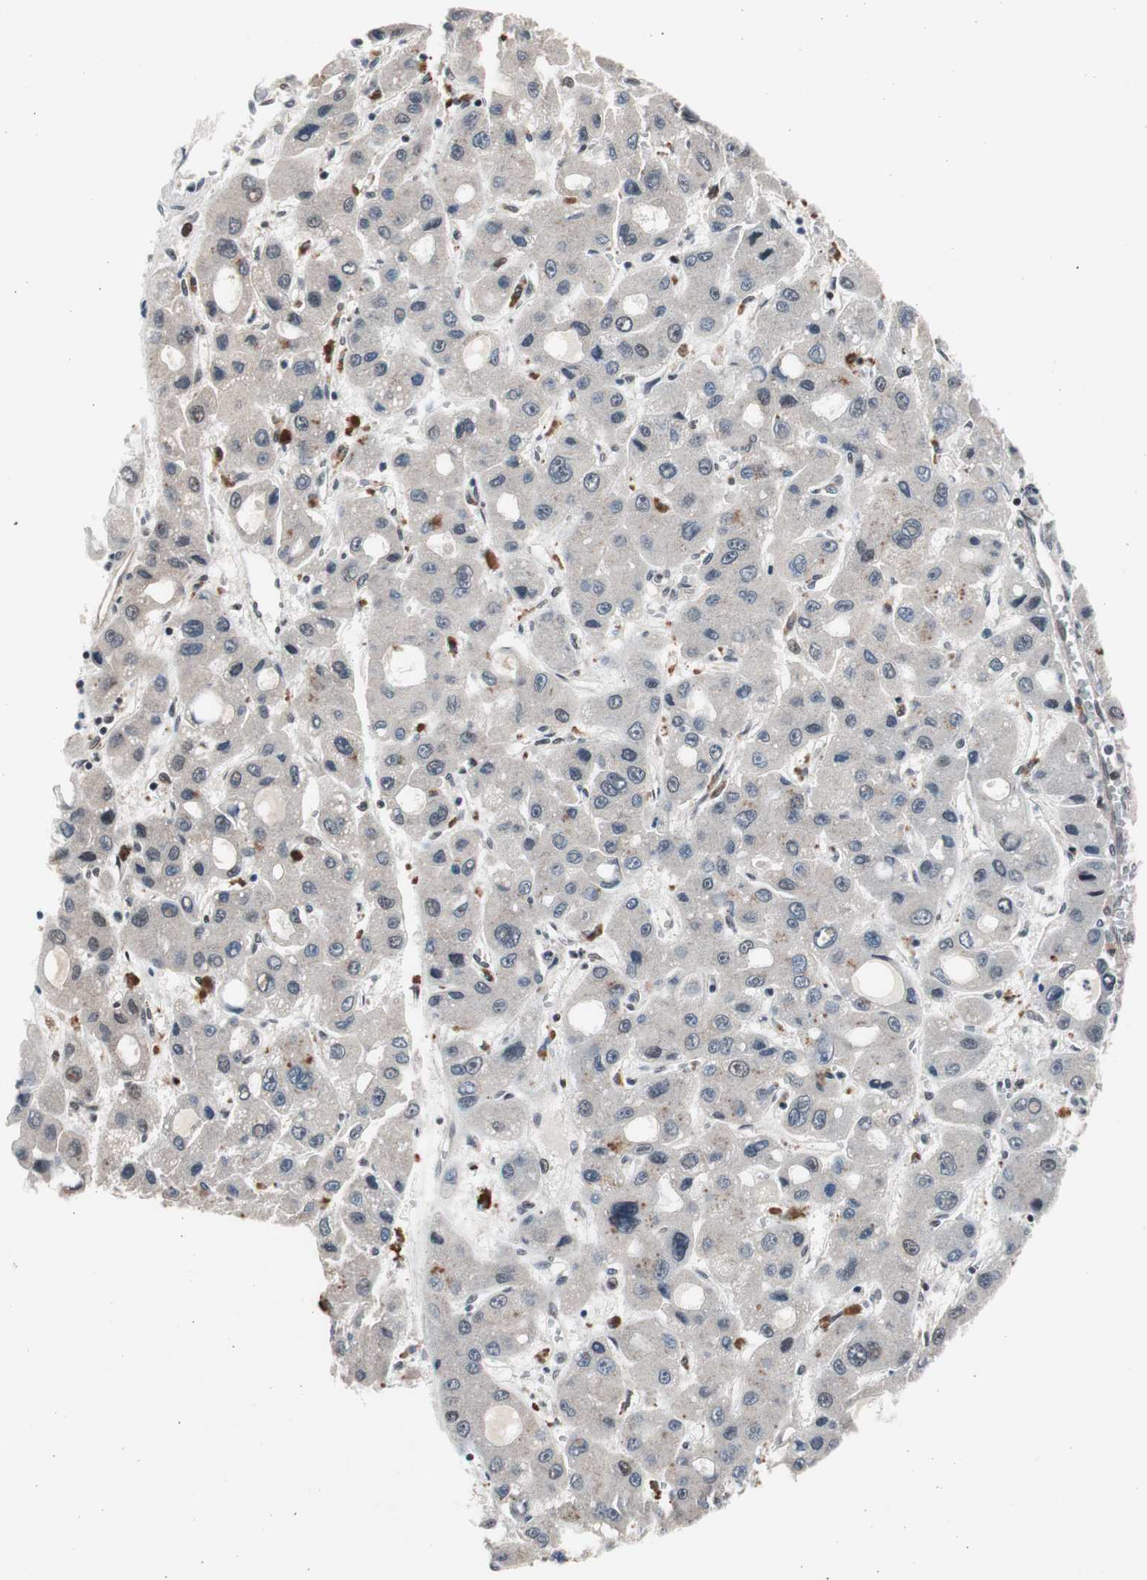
{"staining": {"intensity": "negative", "quantity": "none", "location": "none"}, "tissue": "liver cancer", "cell_type": "Tumor cells", "image_type": "cancer", "snomed": [{"axis": "morphology", "description": "Carcinoma, Hepatocellular, NOS"}, {"axis": "topography", "description": "Liver"}], "caption": "Micrograph shows no significant protein staining in tumor cells of hepatocellular carcinoma (liver). The staining was performed using DAB to visualize the protein expression in brown, while the nuclei were stained in blue with hematoxylin (Magnification: 20x).", "gene": "RPA1", "patient": {"sex": "male", "age": 55}}